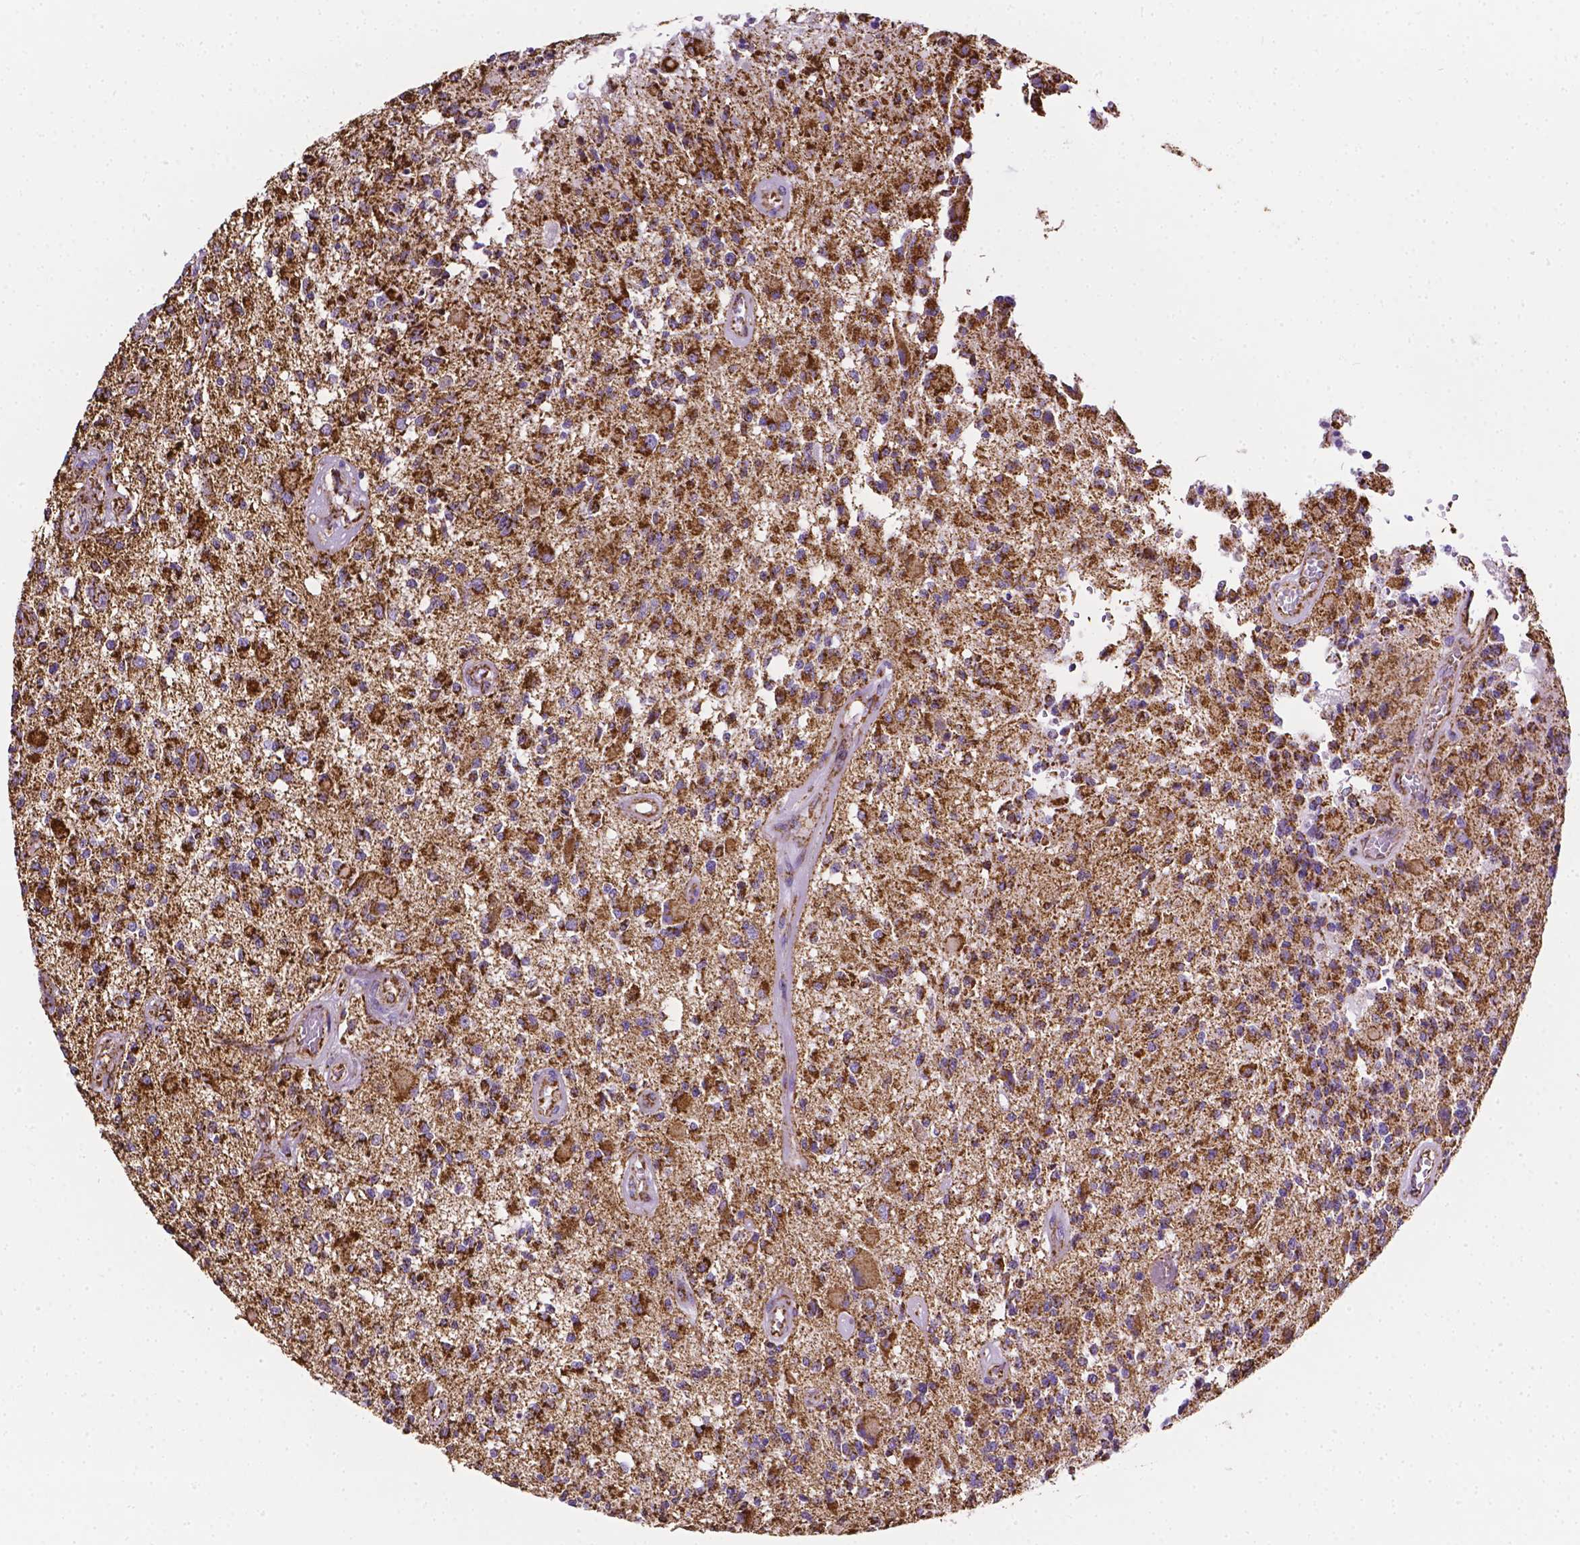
{"staining": {"intensity": "strong", "quantity": "25%-75%", "location": "cytoplasmic/membranous"}, "tissue": "glioma", "cell_type": "Tumor cells", "image_type": "cancer", "snomed": [{"axis": "morphology", "description": "Glioma, malignant, High grade"}, {"axis": "topography", "description": "Brain"}], "caption": "This histopathology image reveals immunohistochemistry (IHC) staining of malignant glioma (high-grade), with high strong cytoplasmic/membranous expression in approximately 25%-75% of tumor cells.", "gene": "RMDN3", "patient": {"sex": "female", "age": 63}}